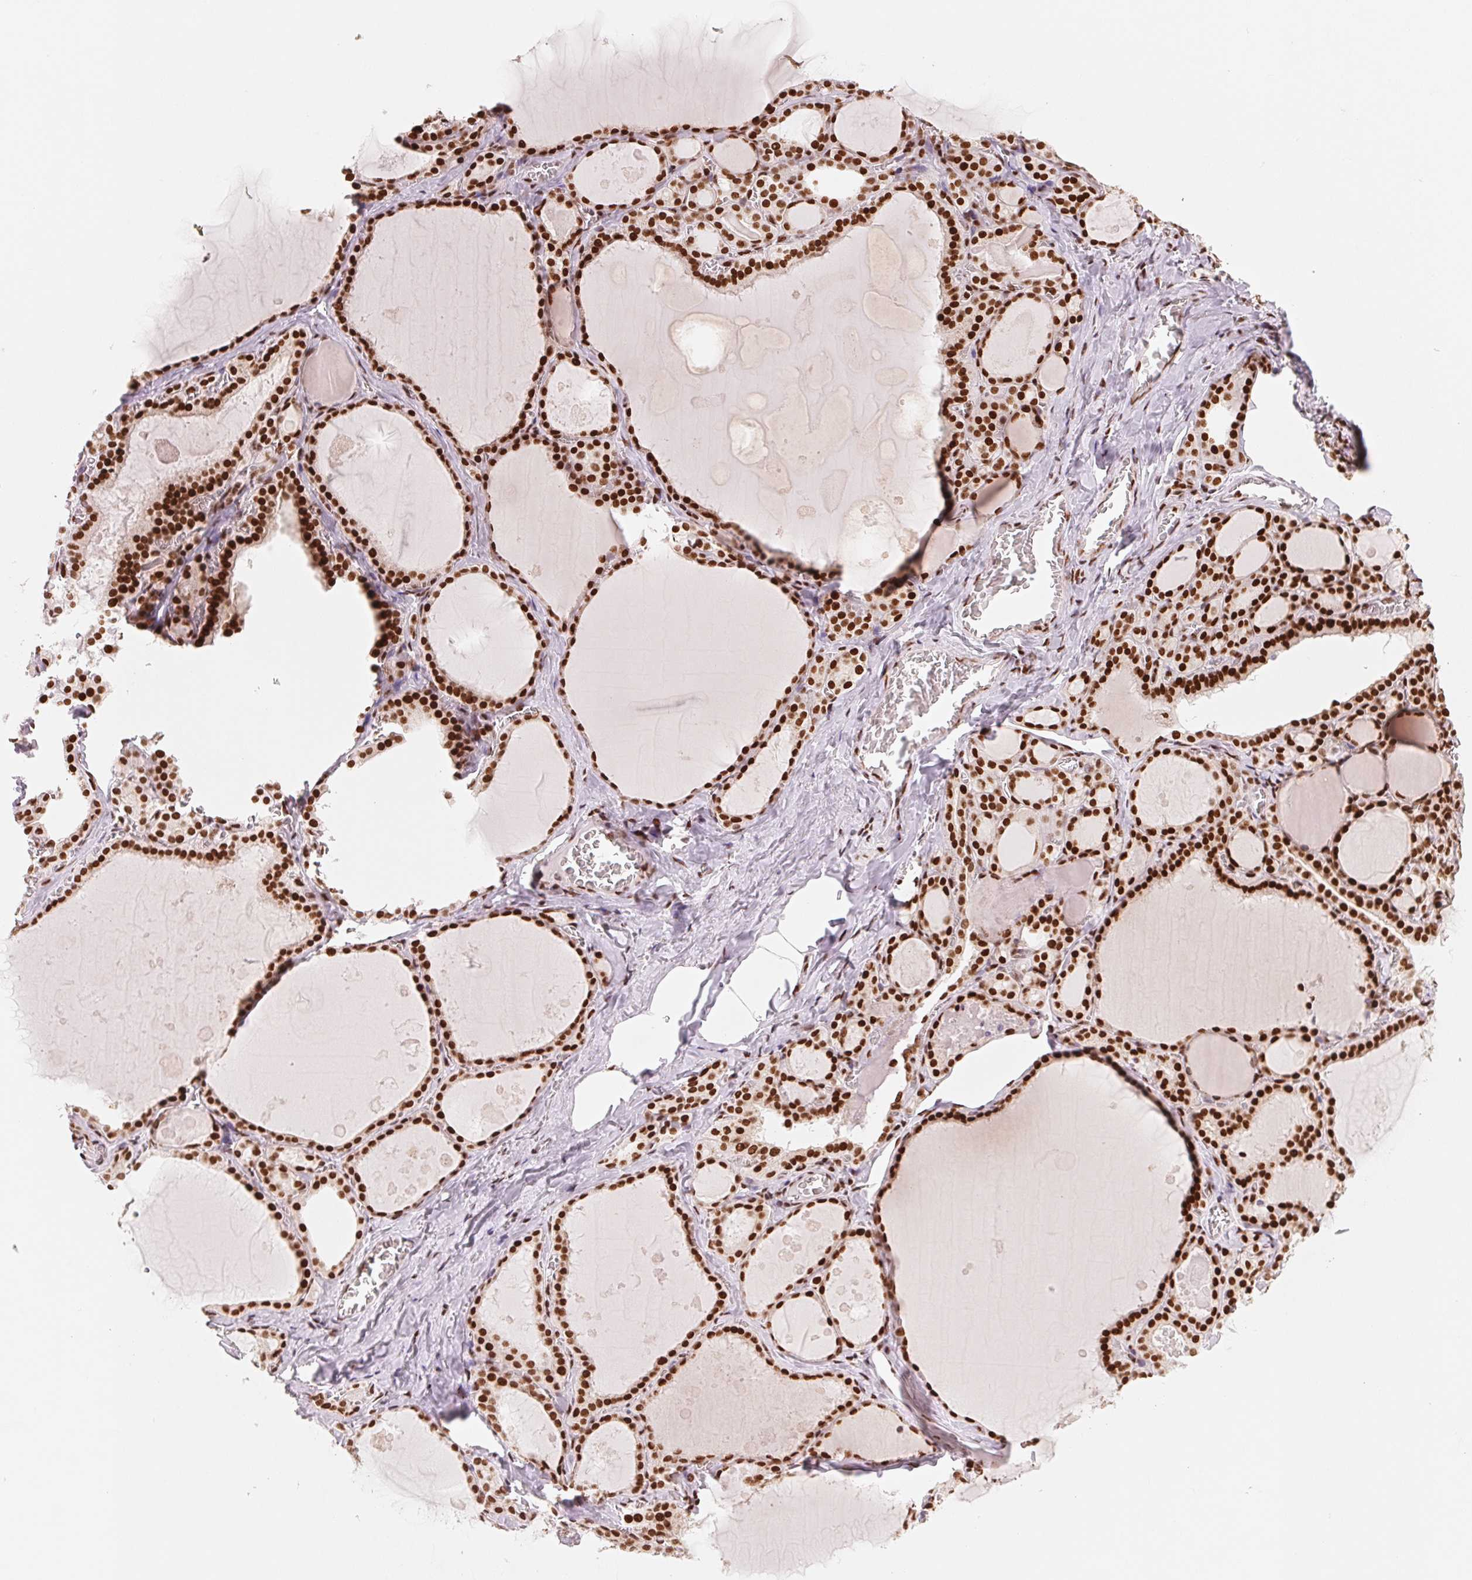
{"staining": {"intensity": "strong", "quantity": ">75%", "location": "nuclear"}, "tissue": "thyroid gland", "cell_type": "Glandular cells", "image_type": "normal", "snomed": [{"axis": "morphology", "description": "Normal tissue, NOS"}, {"axis": "topography", "description": "Thyroid gland"}], "caption": "This micrograph shows immunohistochemistry (IHC) staining of benign thyroid gland, with high strong nuclear expression in about >75% of glandular cells.", "gene": "NXF1", "patient": {"sex": "male", "age": 56}}